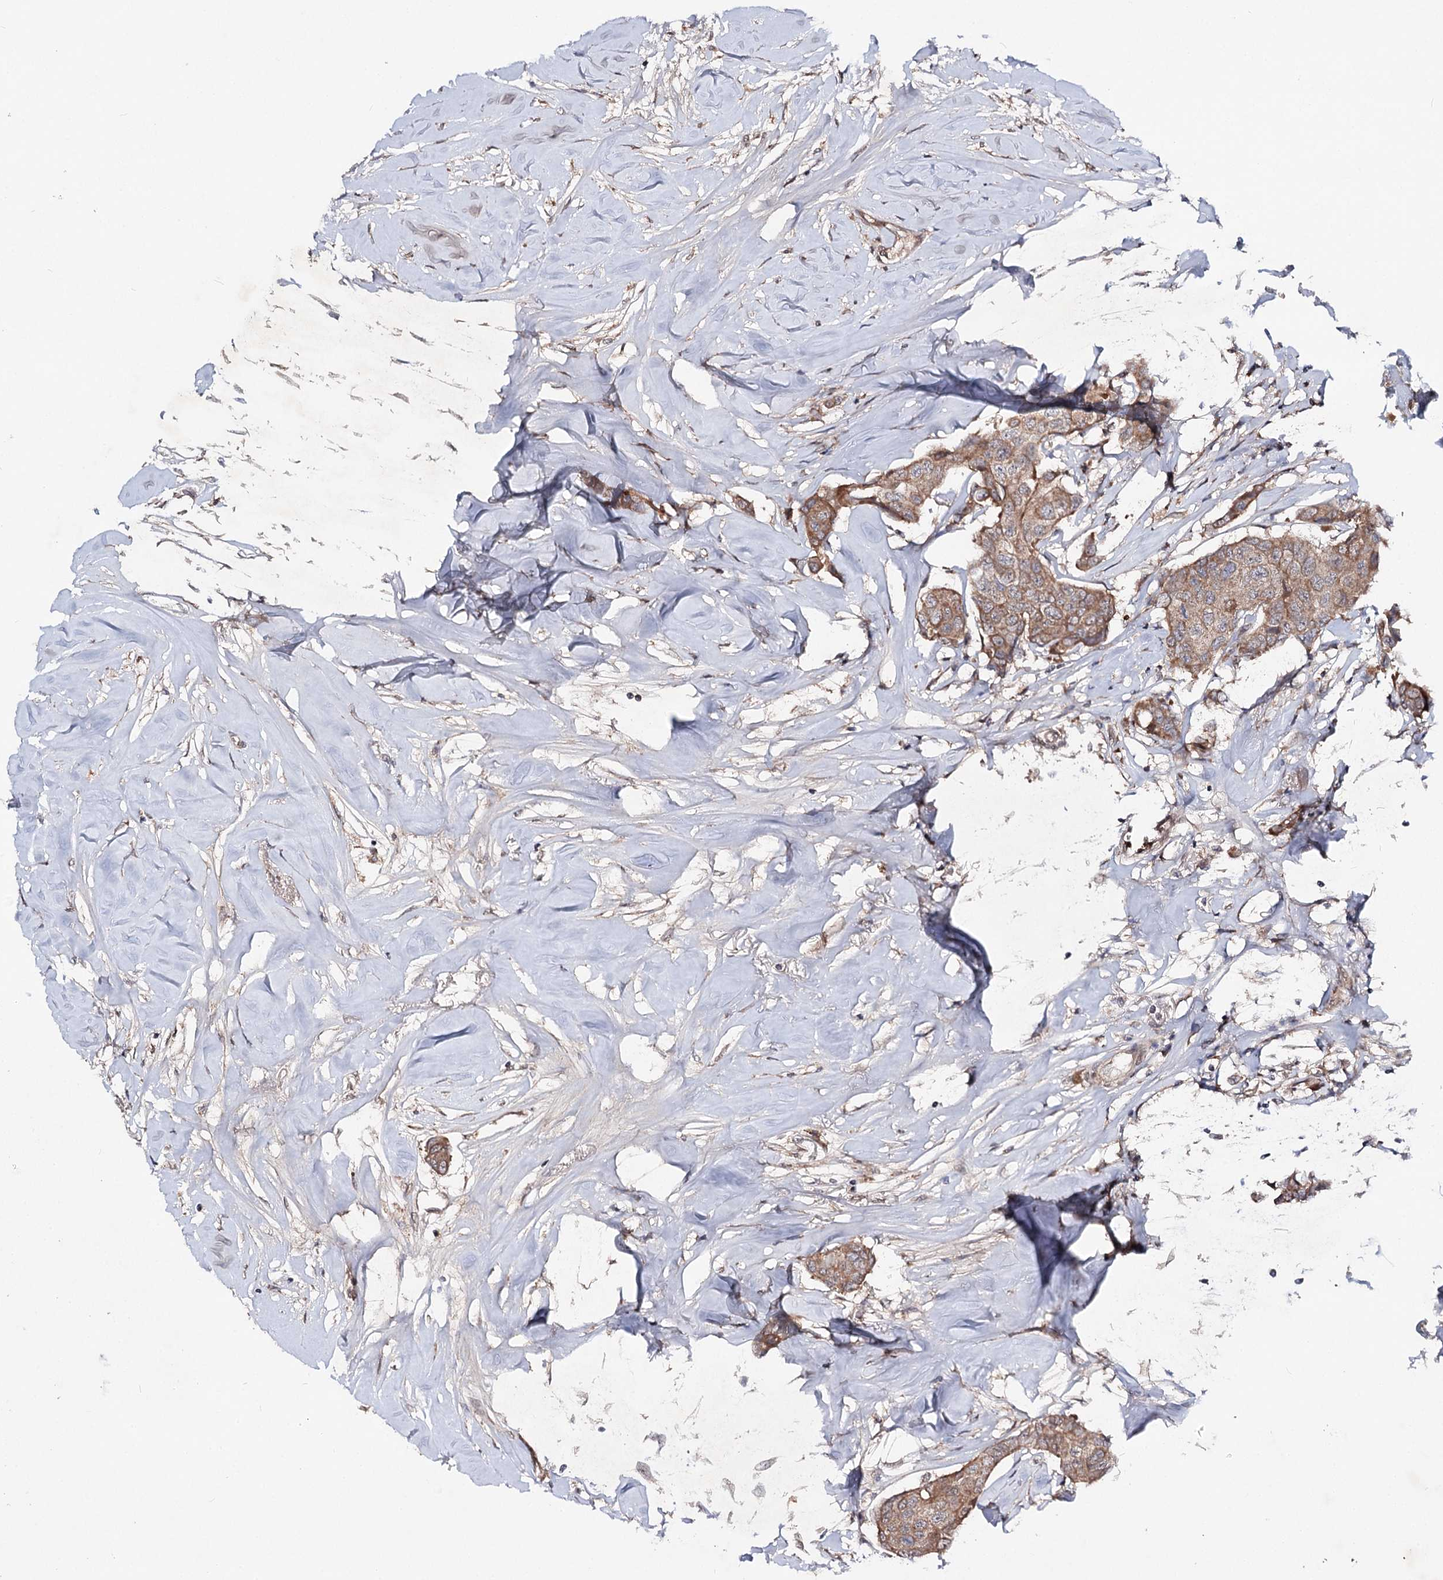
{"staining": {"intensity": "moderate", "quantity": ">75%", "location": "cytoplasmic/membranous"}, "tissue": "breast cancer", "cell_type": "Tumor cells", "image_type": "cancer", "snomed": [{"axis": "morphology", "description": "Duct carcinoma"}, {"axis": "topography", "description": "Breast"}], "caption": "High-magnification brightfield microscopy of breast cancer (intraductal carcinoma) stained with DAB (3,3'-diaminobenzidine) (brown) and counterstained with hematoxylin (blue). tumor cells exhibit moderate cytoplasmic/membranous staining is seen in approximately>75% of cells.", "gene": "MSANTD2", "patient": {"sex": "female", "age": 80}}